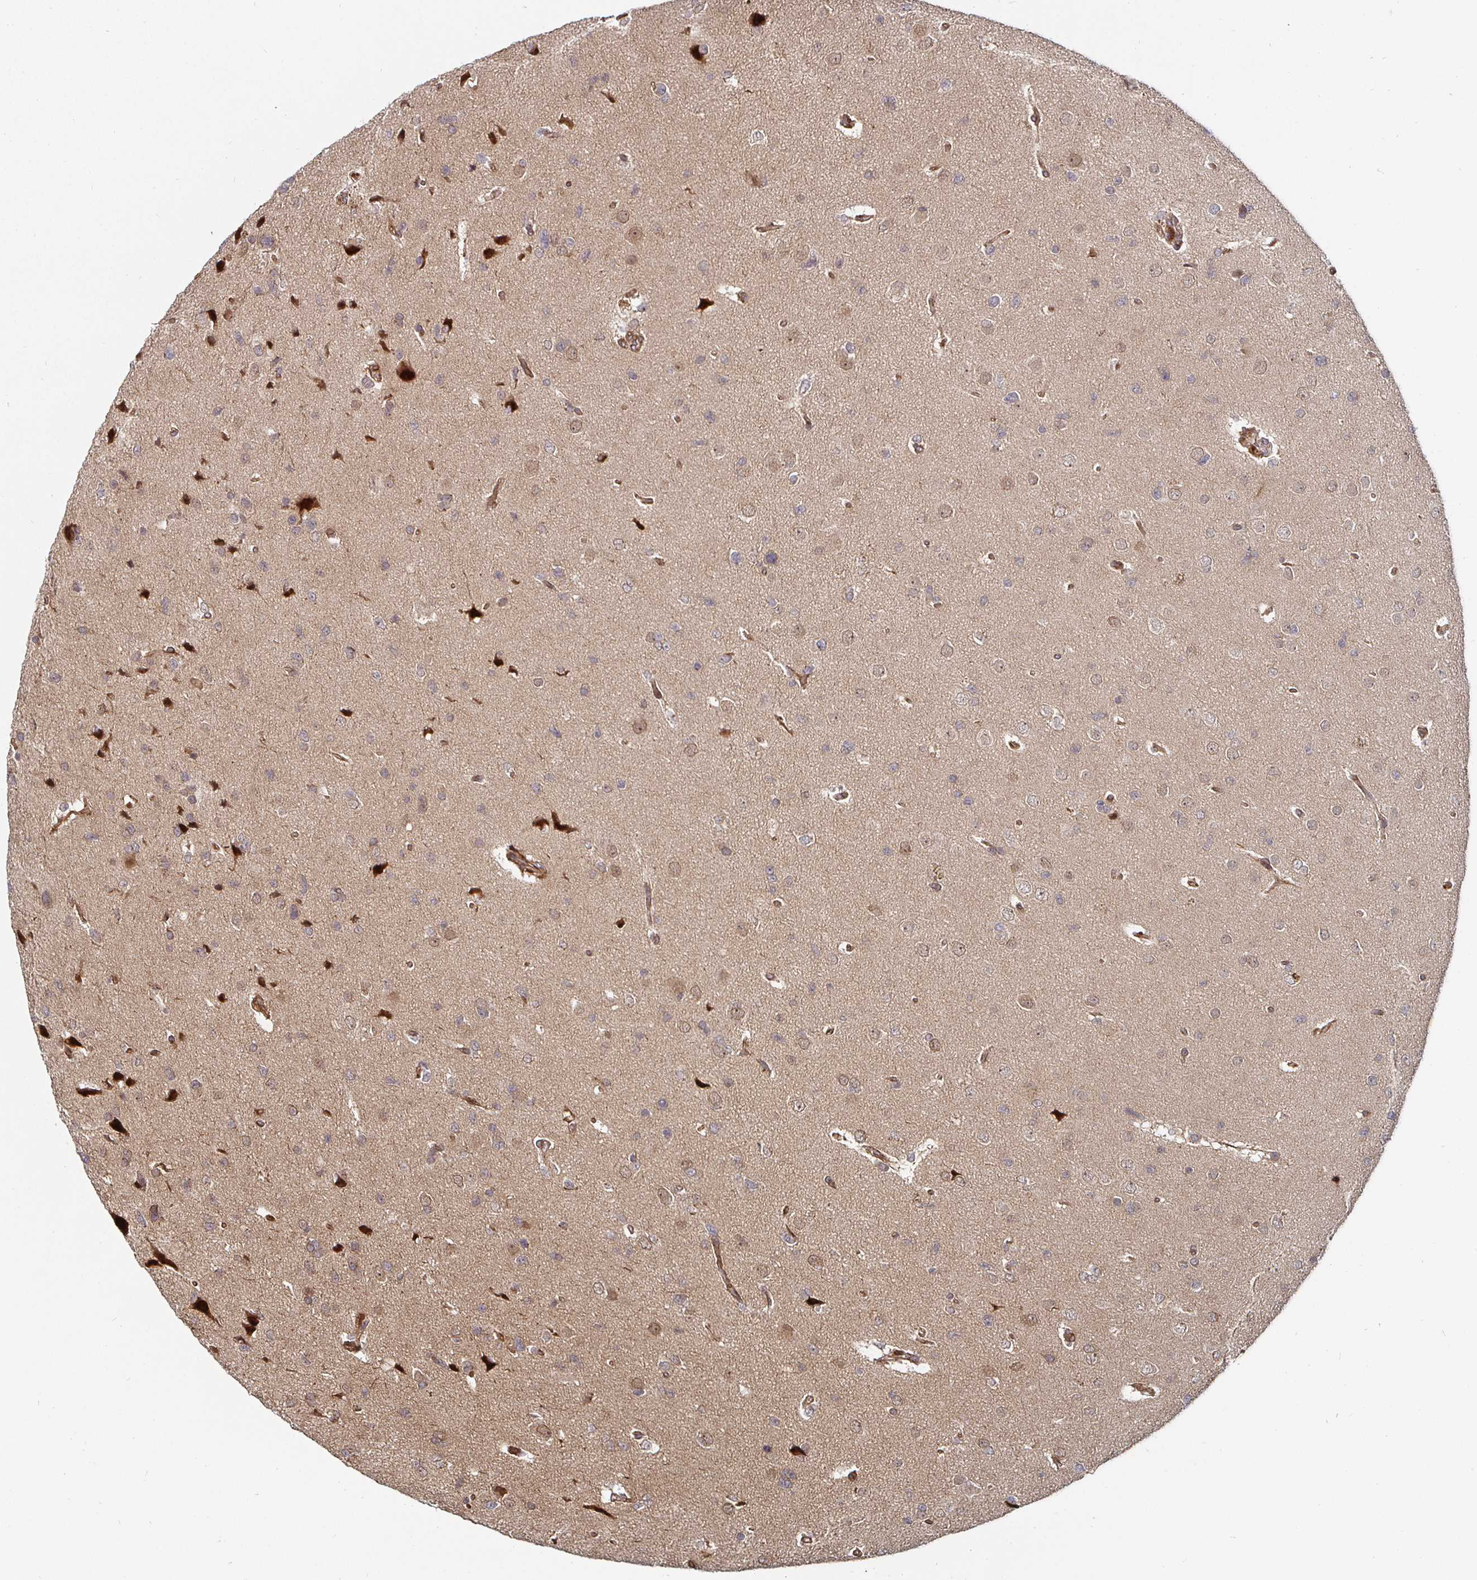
{"staining": {"intensity": "weak", "quantity": "25%-75%", "location": "cytoplasmic/membranous"}, "tissue": "glioma", "cell_type": "Tumor cells", "image_type": "cancer", "snomed": [{"axis": "morphology", "description": "Glioma, malignant, Low grade"}, {"axis": "topography", "description": "Brain"}], "caption": "The micrograph reveals staining of glioma, revealing weak cytoplasmic/membranous protein expression (brown color) within tumor cells. (IHC, brightfield microscopy, high magnification).", "gene": "TBKBP1", "patient": {"sex": "female", "age": 55}}